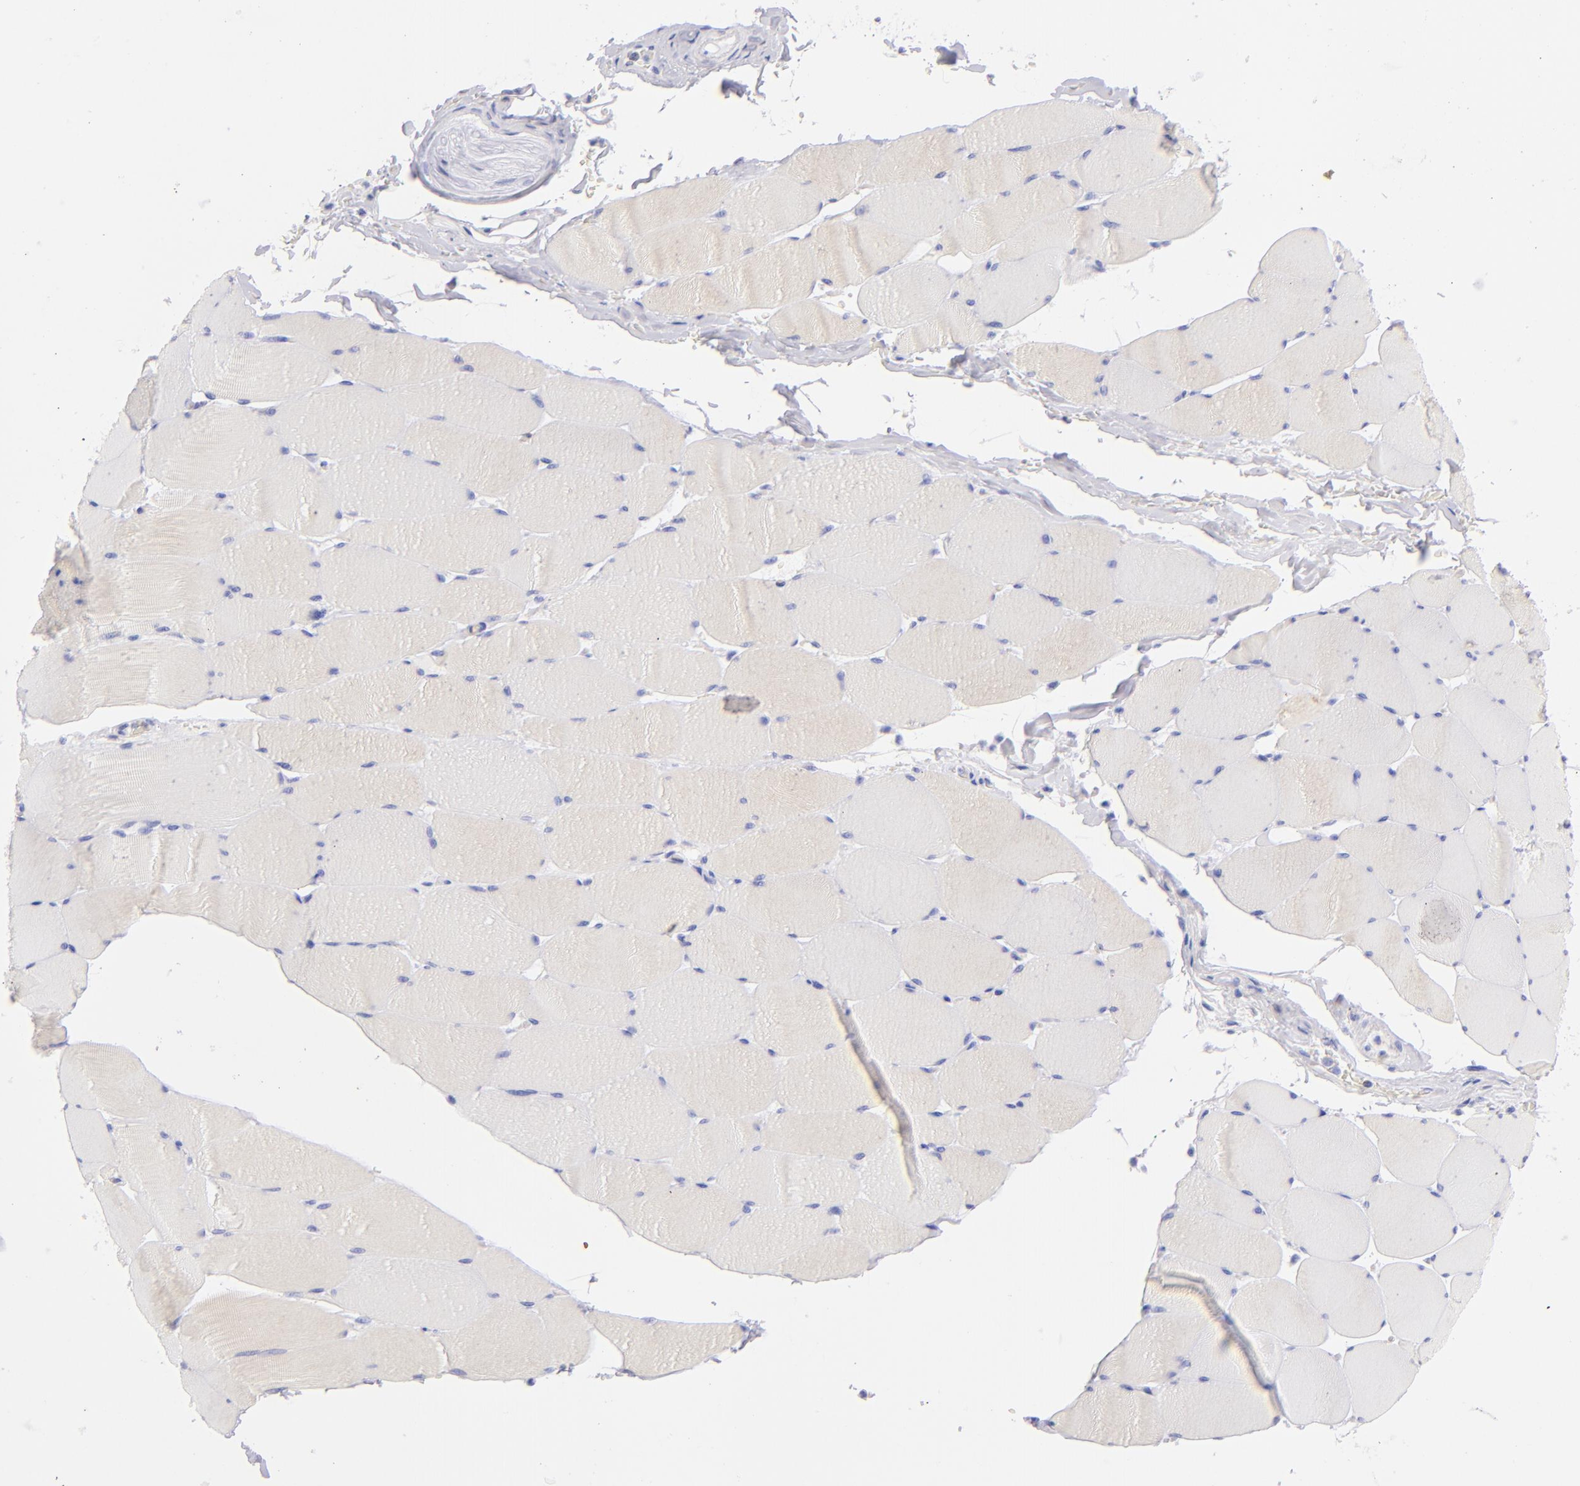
{"staining": {"intensity": "negative", "quantity": "none", "location": "none"}, "tissue": "skeletal muscle", "cell_type": "Myocytes", "image_type": "normal", "snomed": [{"axis": "morphology", "description": "Normal tissue, NOS"}, {"axis": "topography", "description": "Skeletal muscle"}], "caption": "Protein analysis of normal skeletal muscle displays no significant positivity in myocytes. (Immunohistochemistry, brightfield microscopy, high magnification).", "gene": "CD69", "patient": {"sex": "male", "age": 62}}